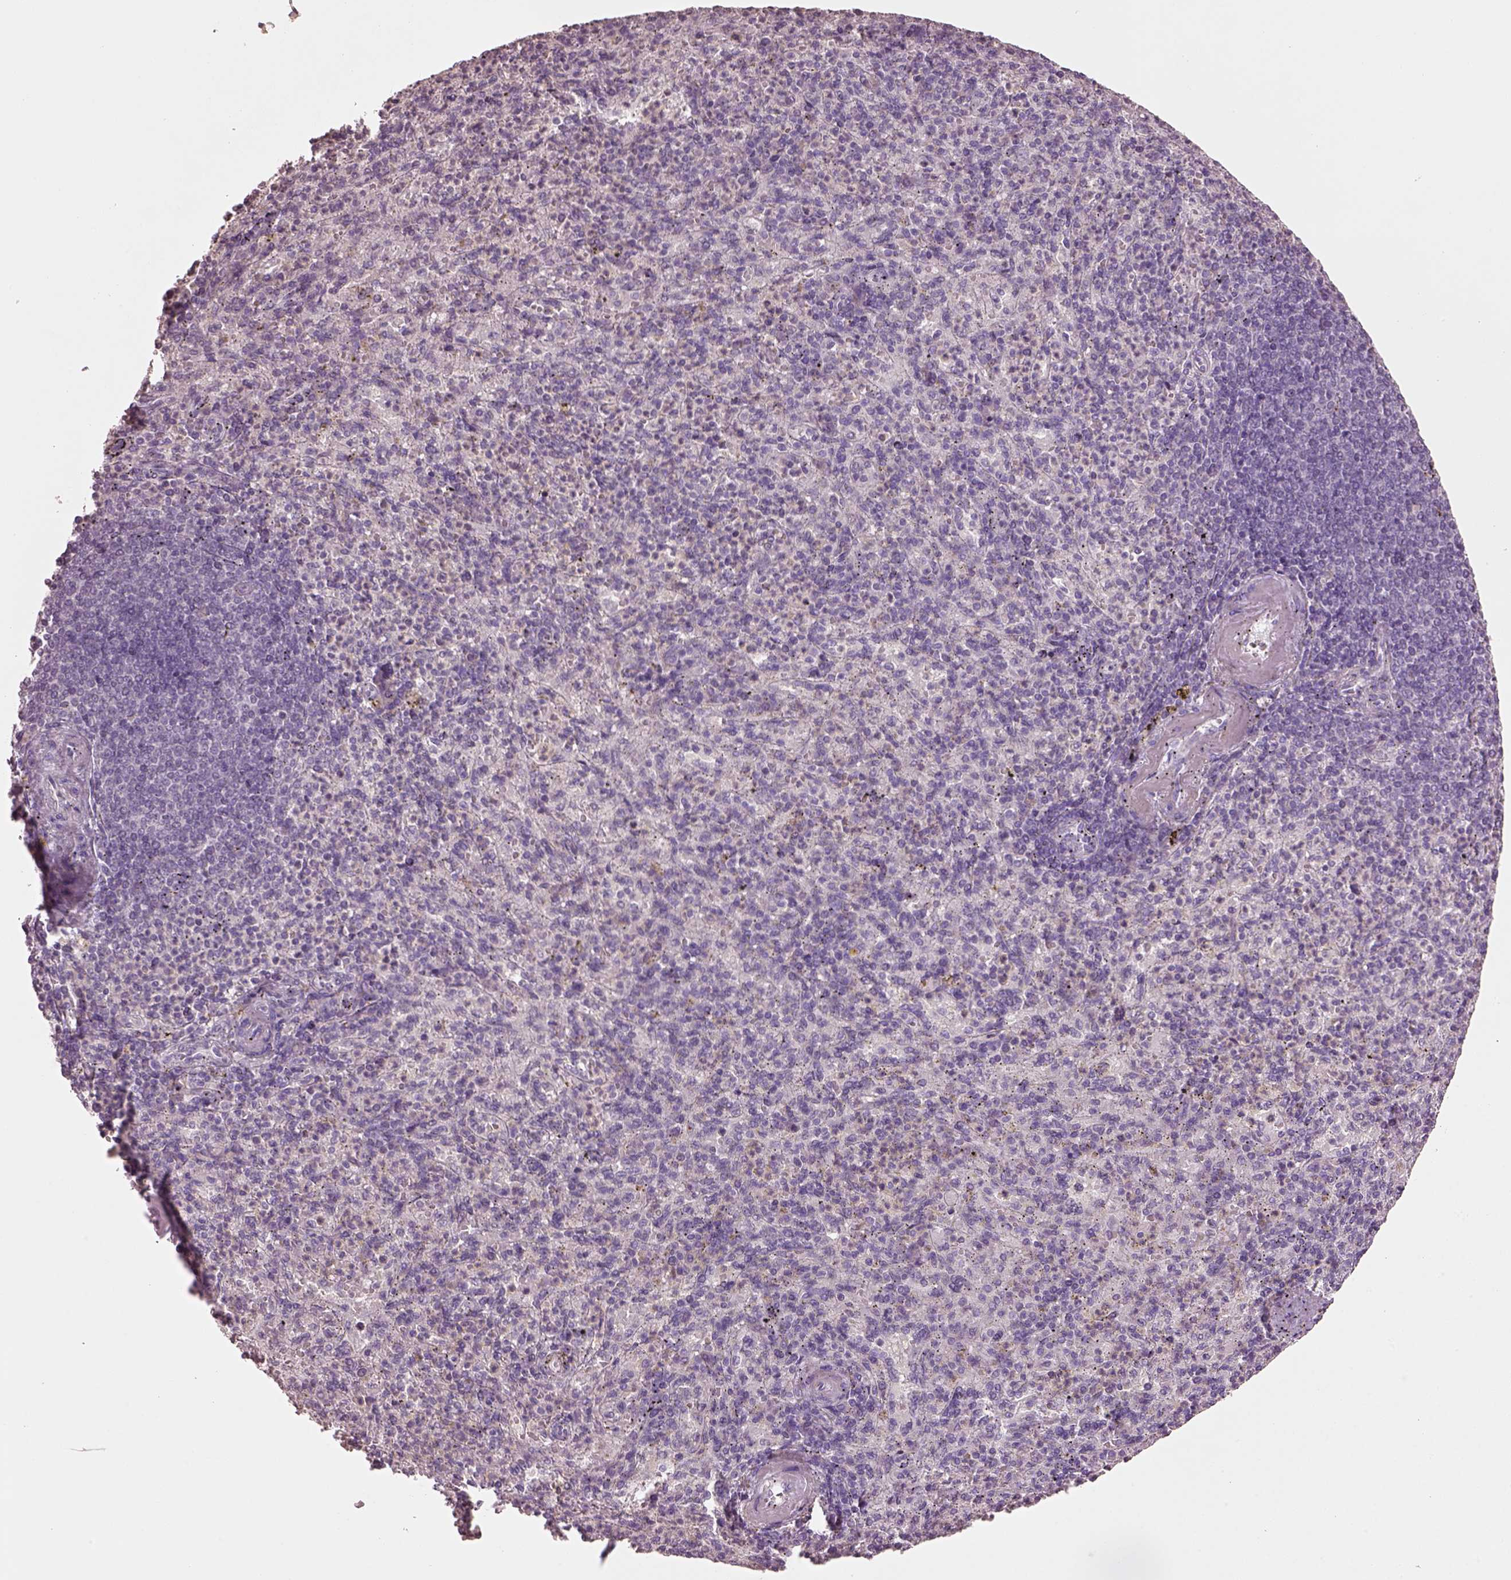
{"staining": {"intensity": "negative", "quantity": "none", "location": "none"}, "tissue": "spleen", "cell_type": "Cells in red pulp", "image_type": "normal", "snomed": [{"axis": "morphology", "description": "Normal tissue, NOS"}, {"axis": "topography", "description": "Spleen"}], "caption": "Immunohistochemical staining of benign human spleen demonstrates no significant expression in cells in red pulp.", "gene": "KCNIP3", "patient": {"sex": "female", "age": 74}}